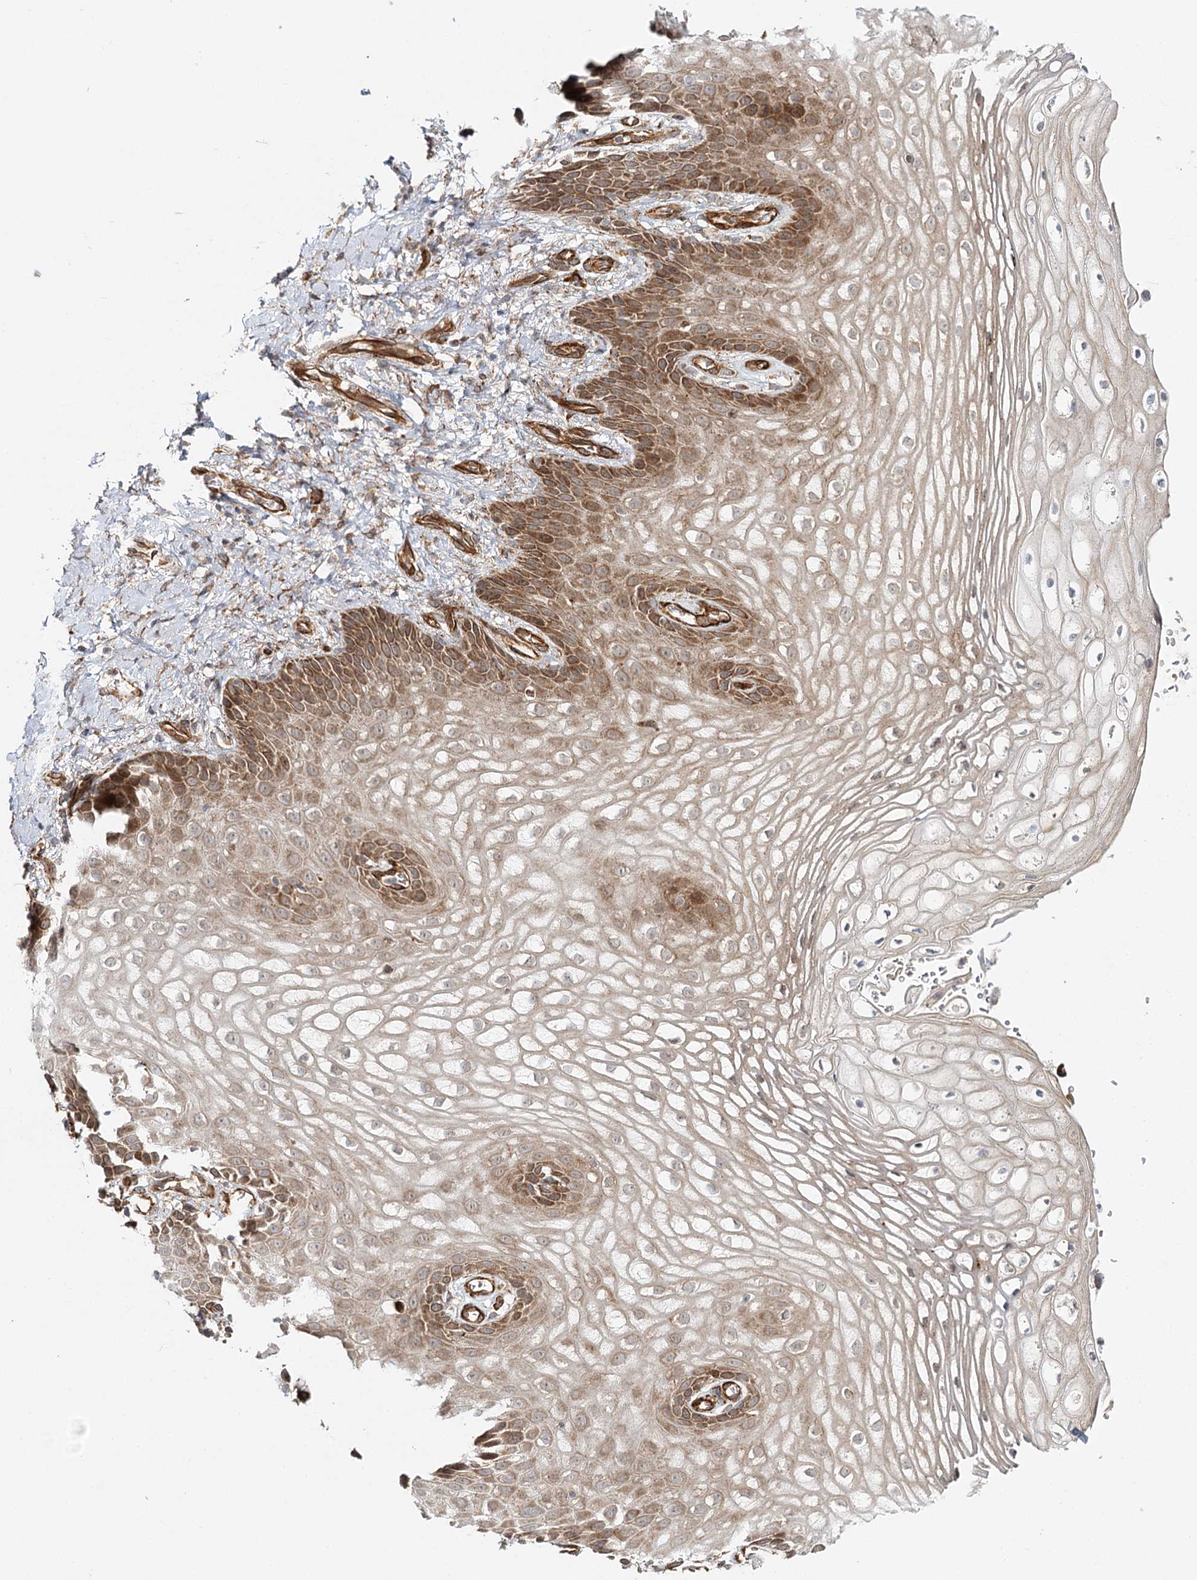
{"staining": {"intensity": "moderate", "quantity": ">75%", "location": "cytoplasmic/membranous"}, "tissue": "vagina", "cell_type": "Squamous epithelial cells", "image_type": "normal", "snomed": [{"axis": "morphology", "description": "Normal tissue, NOS"}, {"axis": "topography", "description": "Vagina"}], "caption": "IHC photomicrograph of unremarkable human vagina stained for a protein (brown), which reveals medium levels of moderate cytoplasmic/membranous staining in about >75% of squamous epithelial cells.", "gene": "MKNK1", "patient": {"sex": "female", "age": 60}}